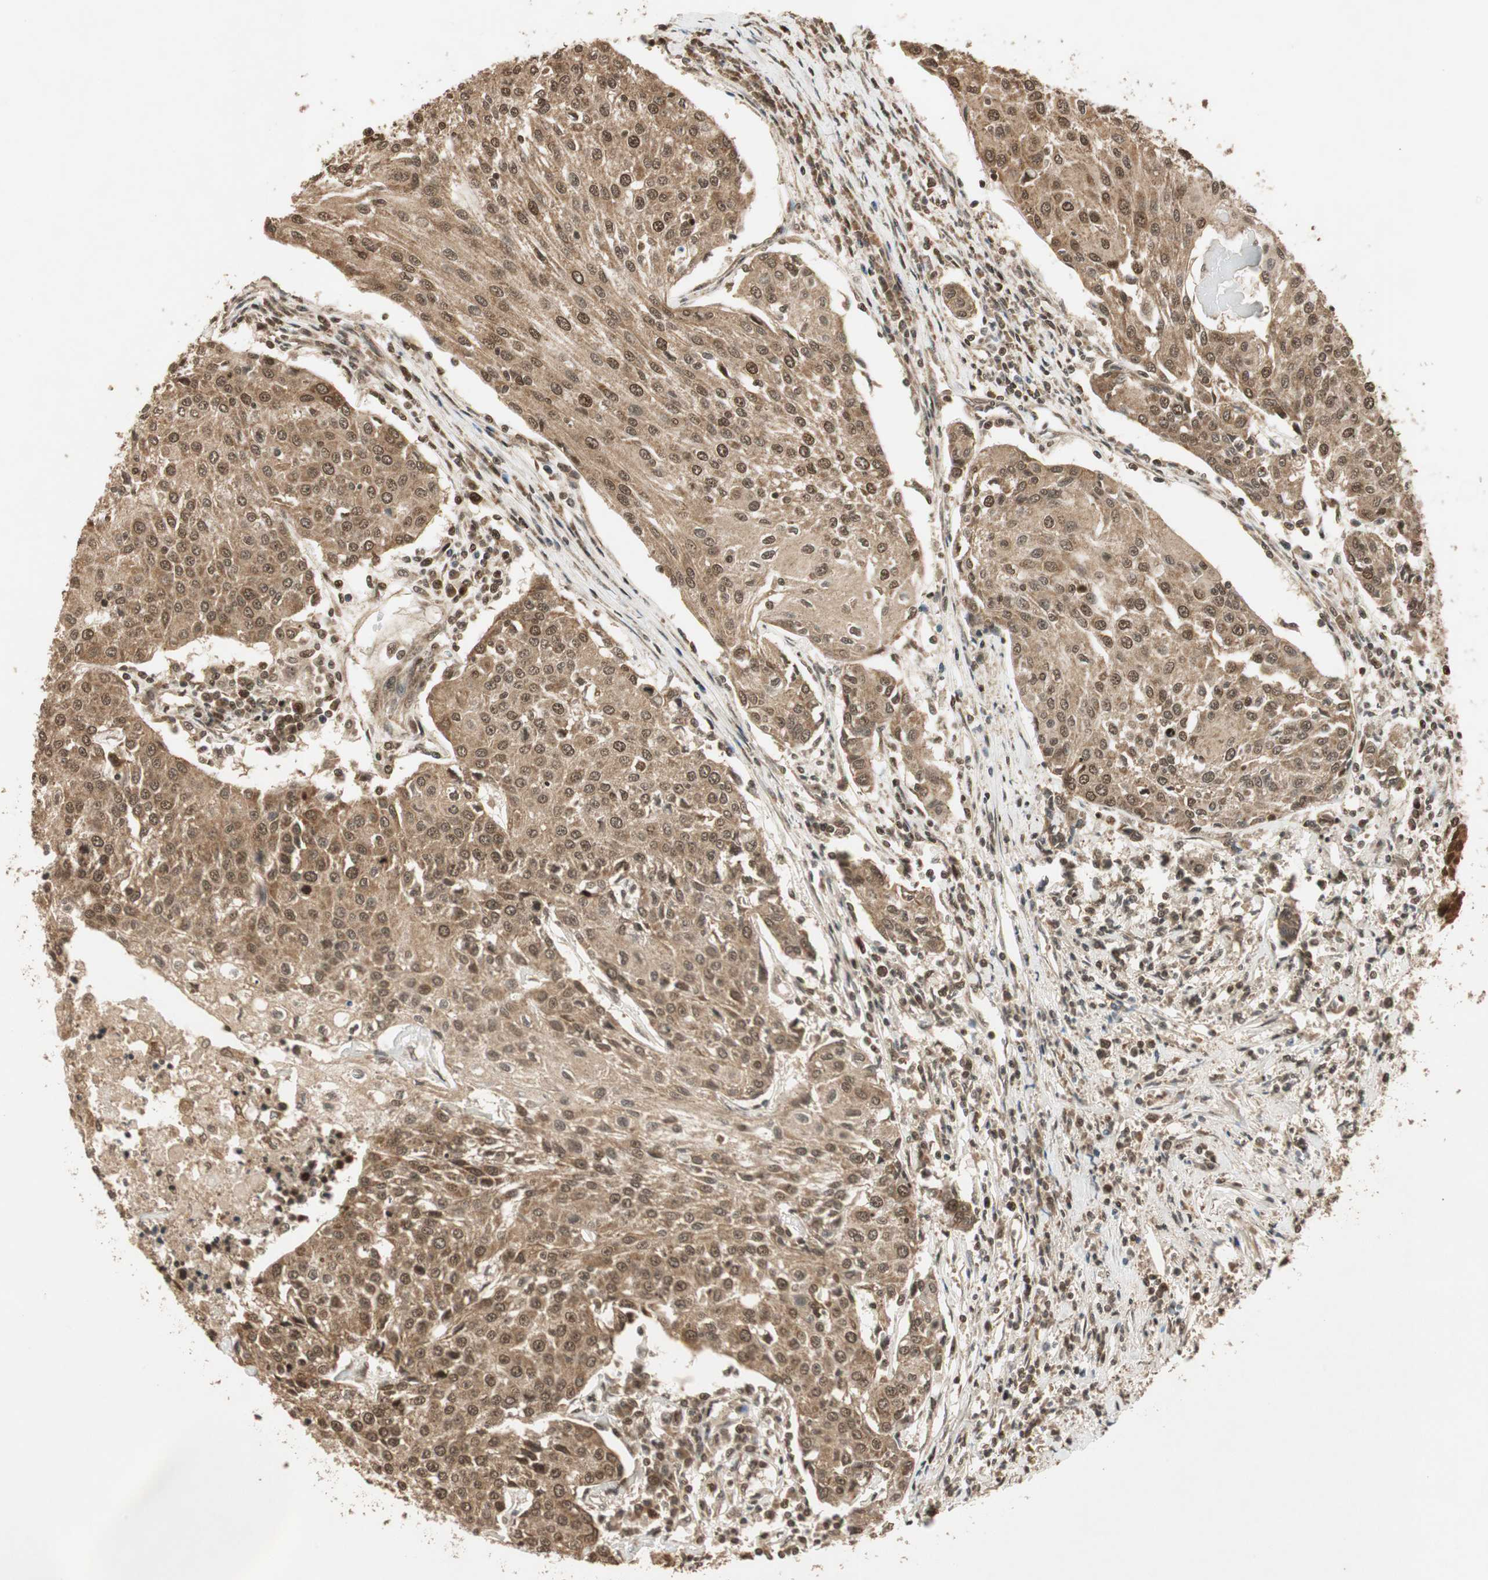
{"staining": {"intensity": "moderate", "quantity": ">75%", "location": "cytoplasmic/membranous,nuclear"}, "tissue": "urothelial cancer", "cell_type": "Tumor cells", "image_type": "cancer", "snomed": [{"axis": "morphology", "description": "Urothelial carcinoma, High grade"}, {"axis": "topography", "description": "Urinary bladder"}], "caption": "Protein analysis of urothelial cancer tissue demonstrates moderate cytoplasmic/membranous and nuclear staining in approximately >75% of tumor cells. (DAB (3,3'-diaminobenzidine) = brown stain, brightfield microscopy at high magnification).", "gene": "RPA3", "patient": {"sex": "female", "age": 85}}